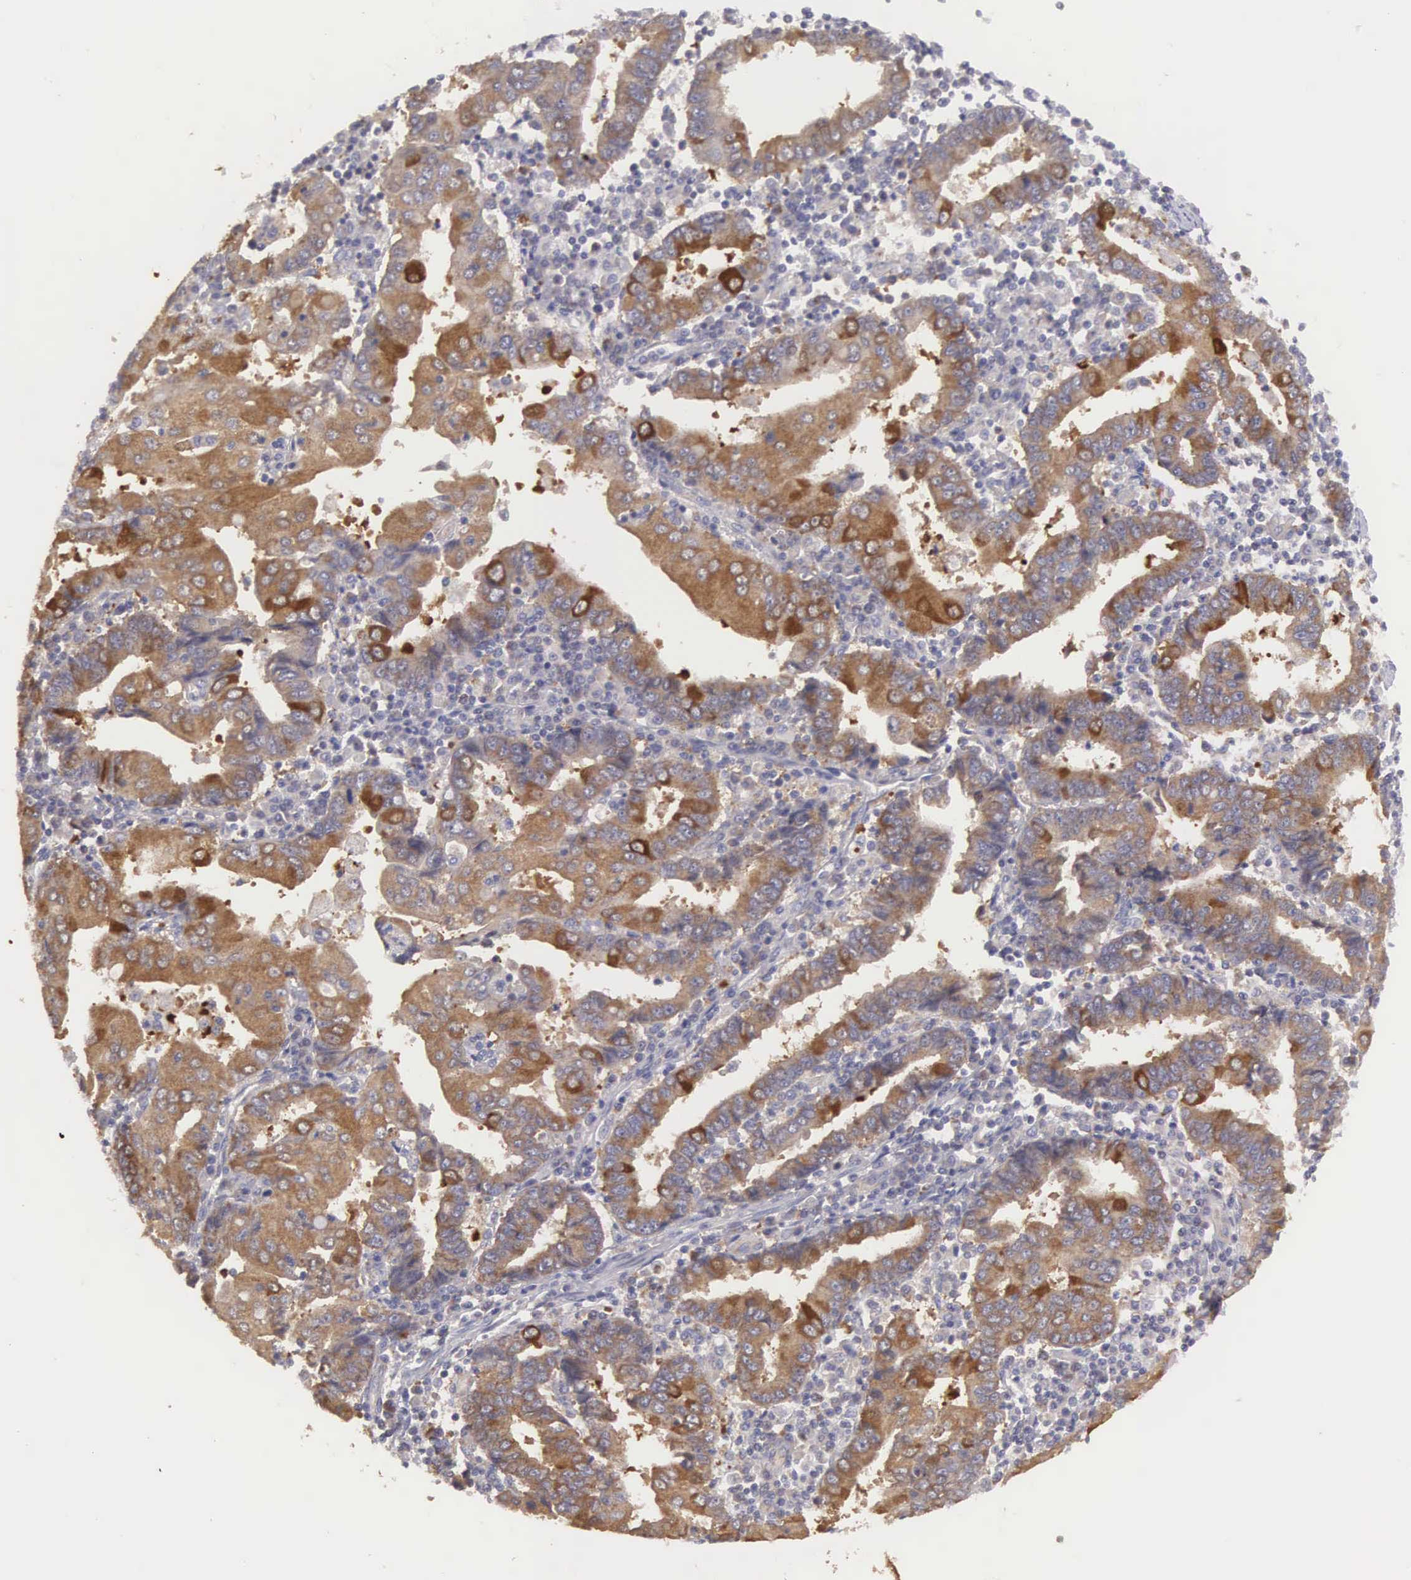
{"staining": {"intensity": "moderate", "quantity": "25%-75%", "location": "cytoplasmic/membranous"}, "tissue": "endometrial cancer", "cell_type": "Tumor cells", "image_type": "cancer", "snomed": [{"axis": "morphology", "description": "Adenocarcinoma, NOS"}, {"axis": "topography", "description": "Endometrium"}], "caption": "About 25%-75% of tumor cells in endometrial adenocarcinoma show moderate cytoplasmic/membranous protein positivity as visualized by brown immunohistochemical staining.", "gene": "TXLNG", "patient": {"sex": "female", "age": 75}}